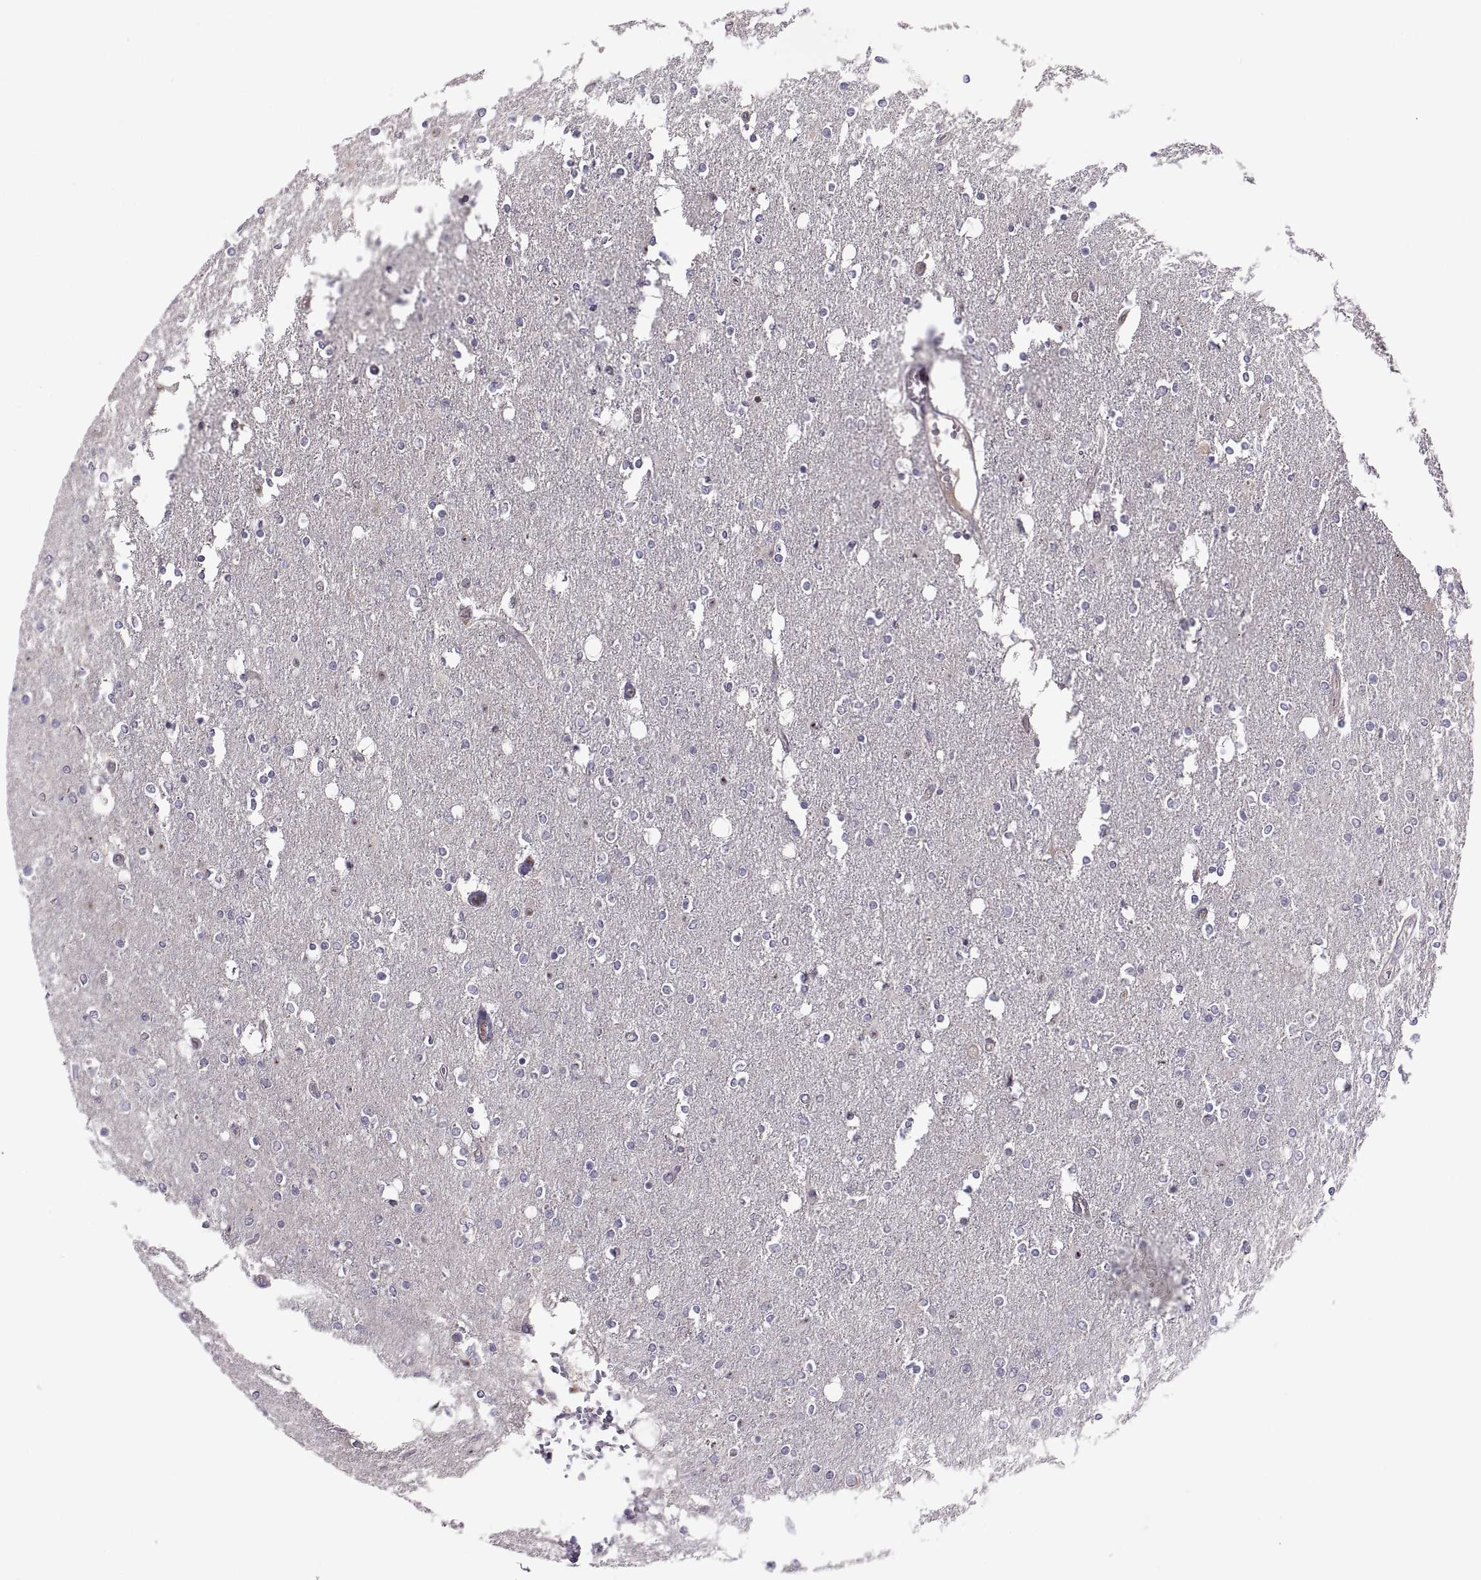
{"staining": {"intensity": "negative", "quantity": "none", "location": "none"}, "tissue": "glioma", "cell_type": "Tumor cells", "image_type": "cancer", "snomed": [{"axis": "morphology", "description": "Glioma, malignant, High grade"}, {"axis": "topography", "description": "Cerebral cortex"}], "caption": "DAB (3,3'-diaminobenzidine) immunohistochemical staining of human malignant high-grade glioma reveals no significant staining in tumor cells.", "gene": "ACSBG2", "patient": {"sex": "male", "age": 70}}